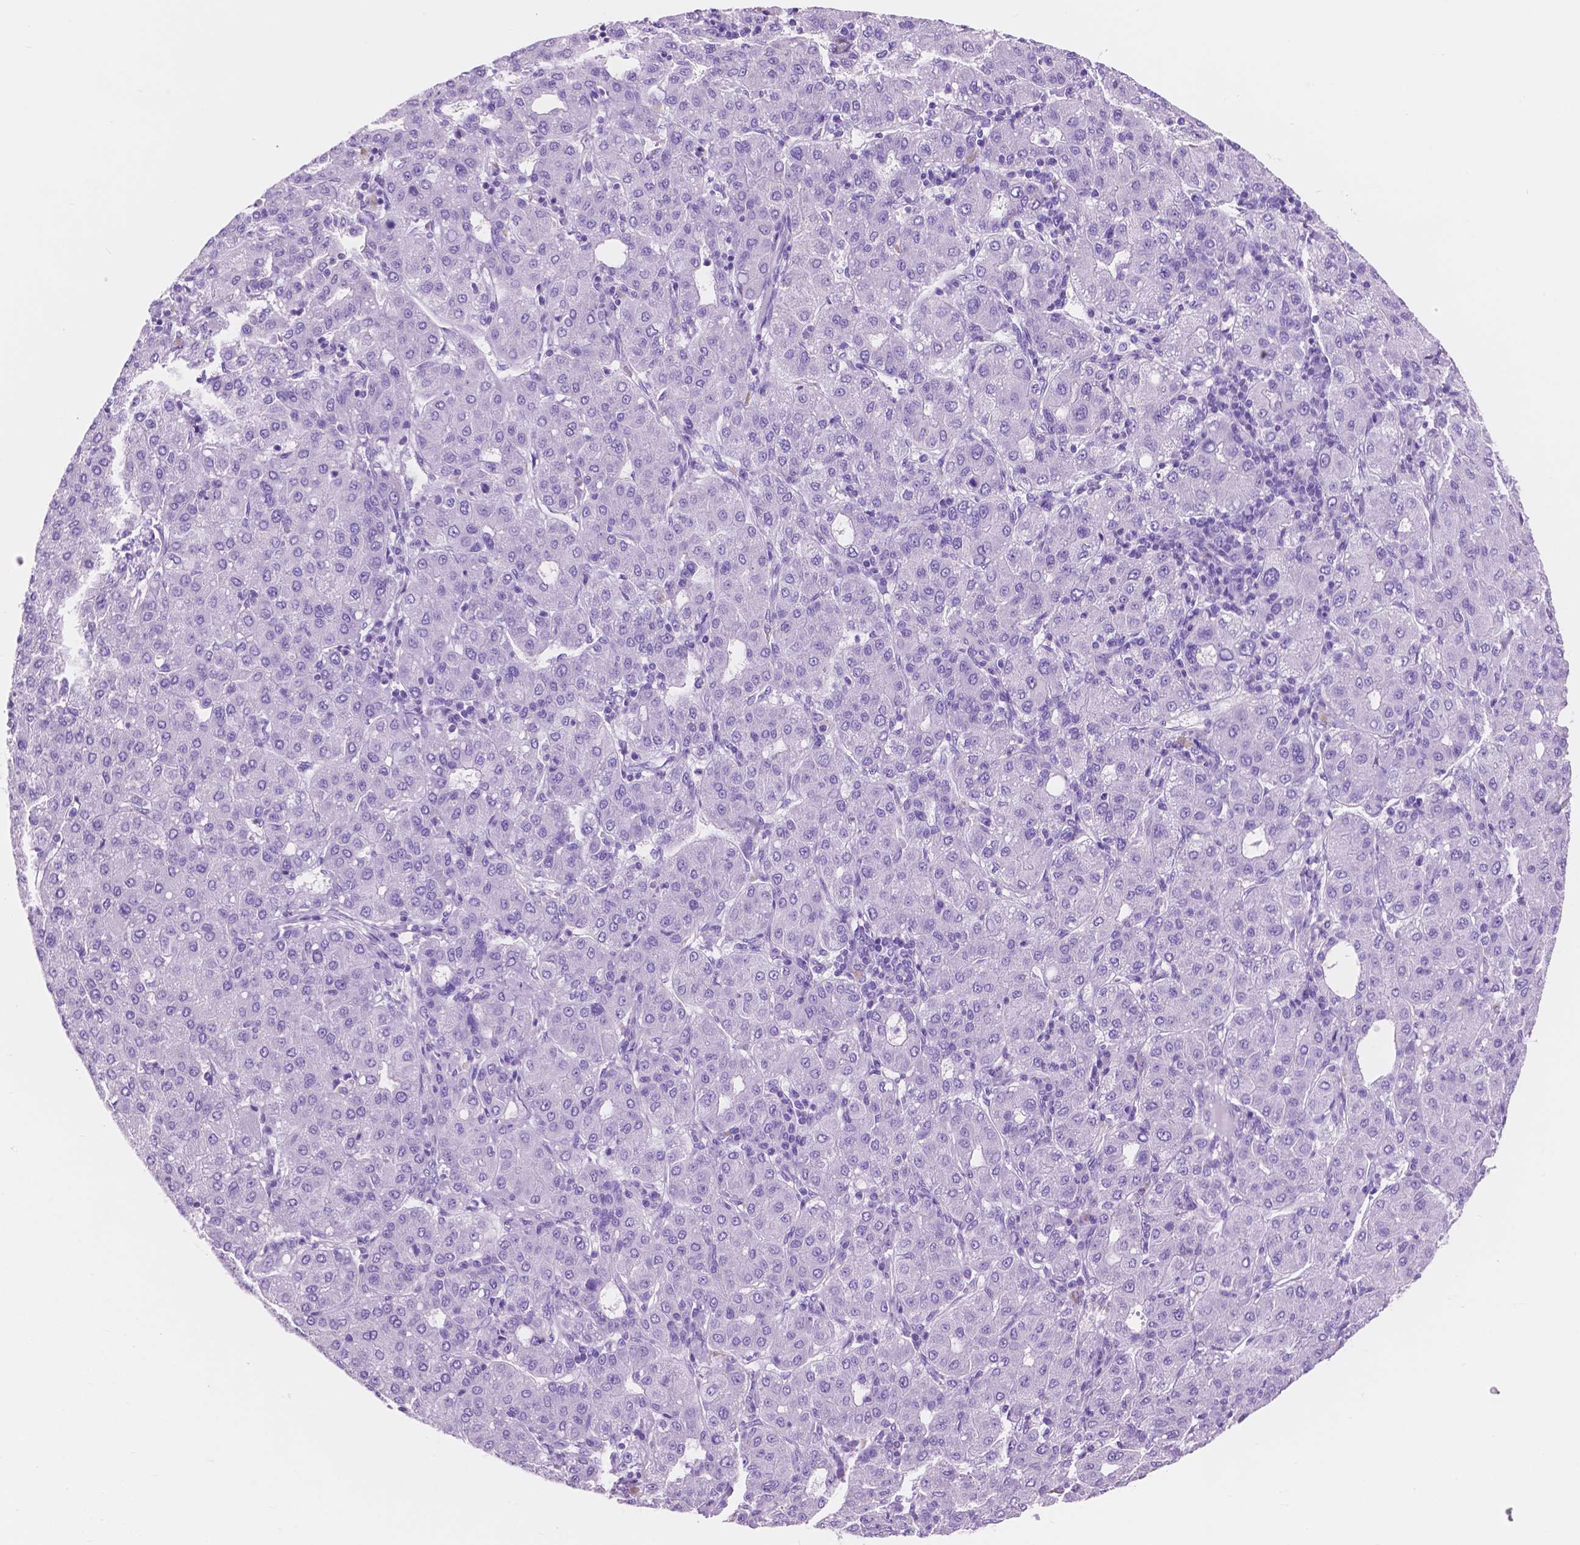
{"staining": {"intensity": "negative", "quantity": "none", "location": "none"}, "tissue": "liver cancer", "cell_type": "Tumor cells", "image_type": "cancer", "snomed": [{"axis": "morphology", "description": "Carcinoma, Hepatocellular, NOS"}, {"axis": "topography", "description": "Liver"}], "caption": "This photomicrograph is of hepatocellular carcinoma (liver) stained with immunohistochemistry to label a protein in brown with the nuclei are counter-stained blue. There is no staining in tumor cells.", "gene": "IGFN1", "patient": {"sex": "male", "age": 65}}